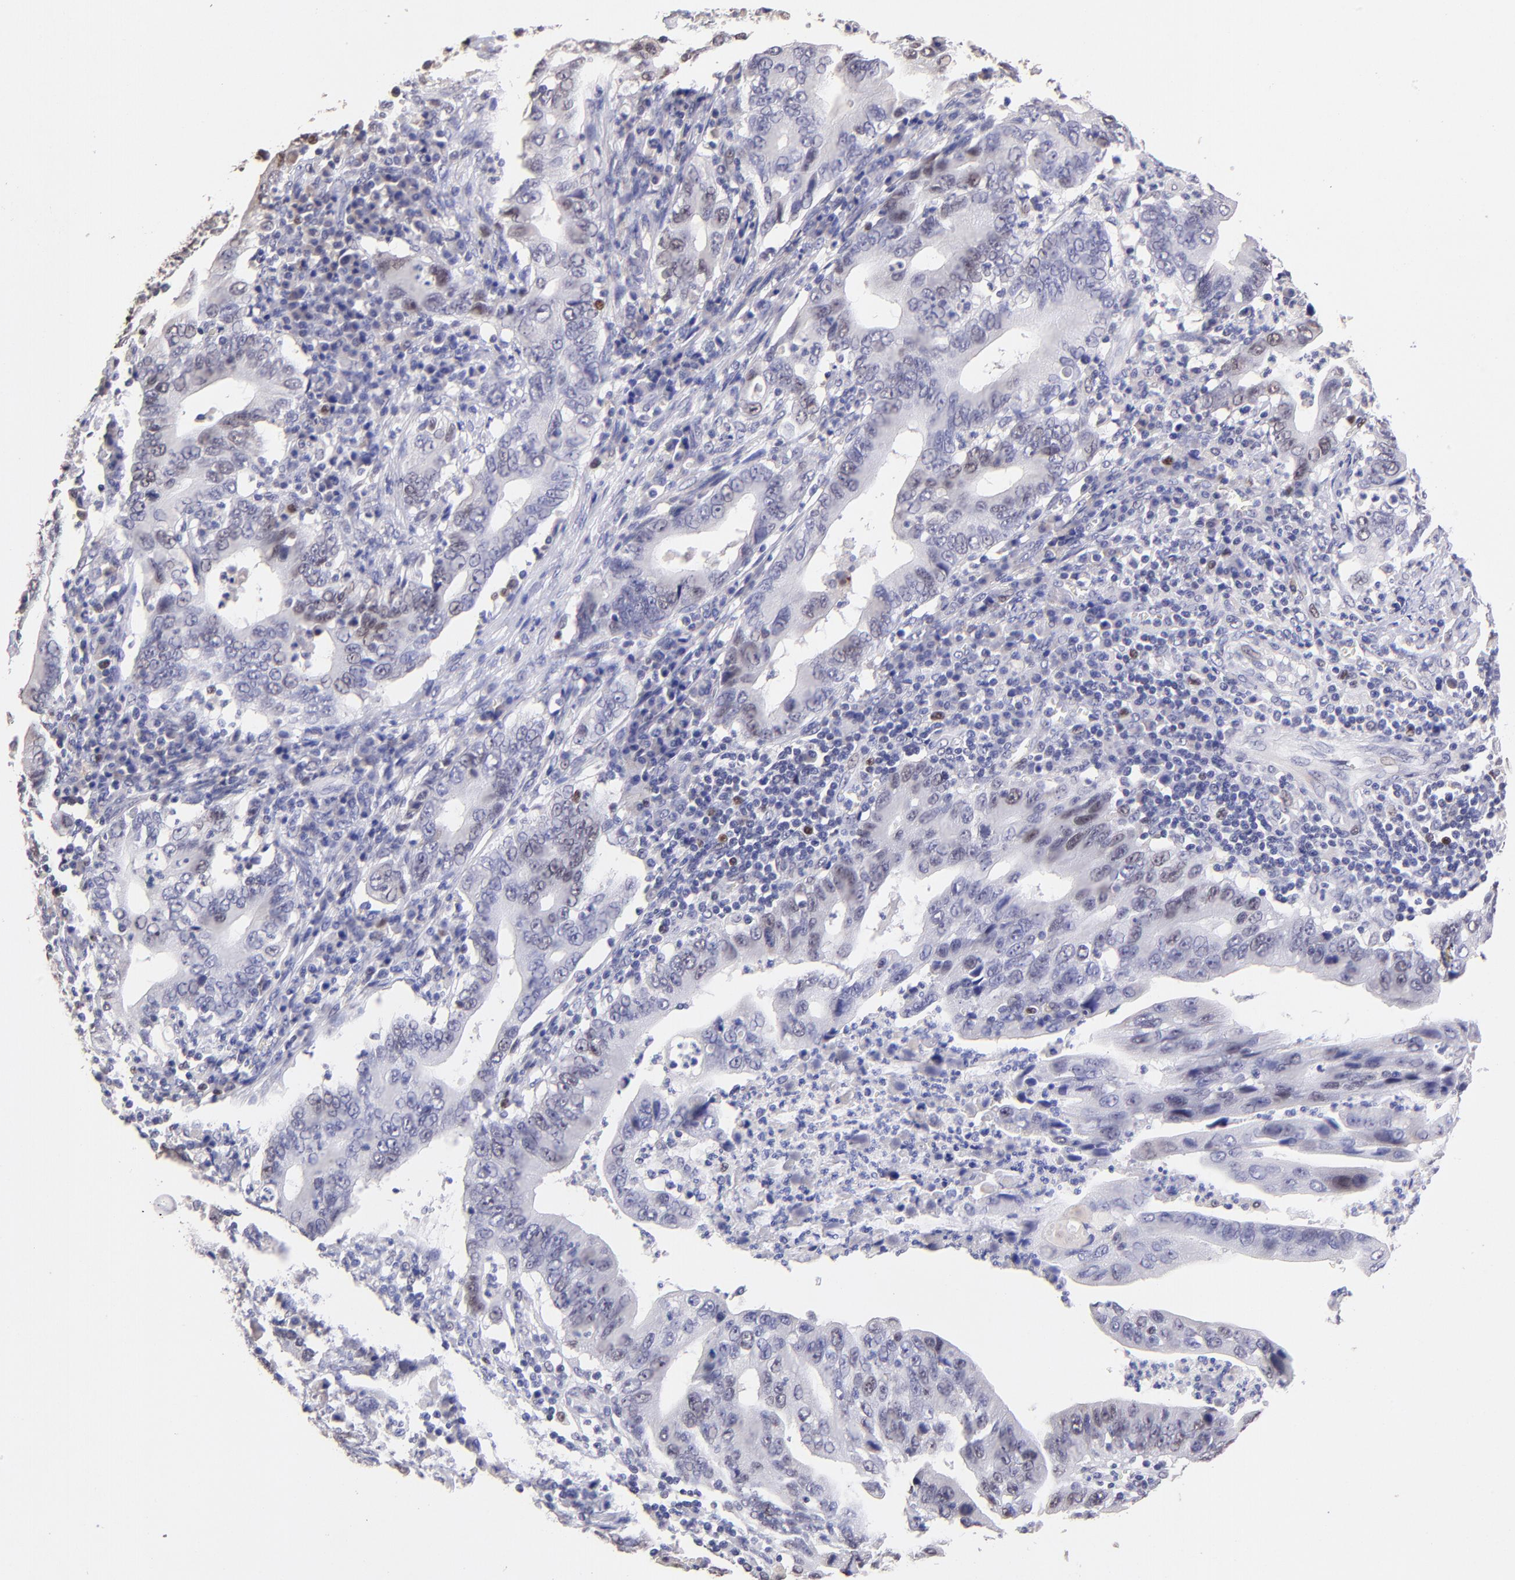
{"staining": {"intensity": "weak", "quantity": "25%-75%", "location": "nuclear"}, "tissue": "stomach cancer", "cell_type": "Tumor cells", "image_type": "cancer", "snomed": [{"axis": "morphology", "description": "Adenocarcinoma, NOS"}, {"axis": "topography", "description": "Stomach, upper"}], "caption": "Protein analysis of stomach cancer (adenocarcinoma) tissue displays weak nuclear staining in approximately 25%-75% of tumor cells. The staining is performed using DAB brown chromogen to label protein expression. The nuclei are counter-stained blue using hematoxylin.", "gene": "DNMT1", "patient": {"sex": "male", "age": 63}}